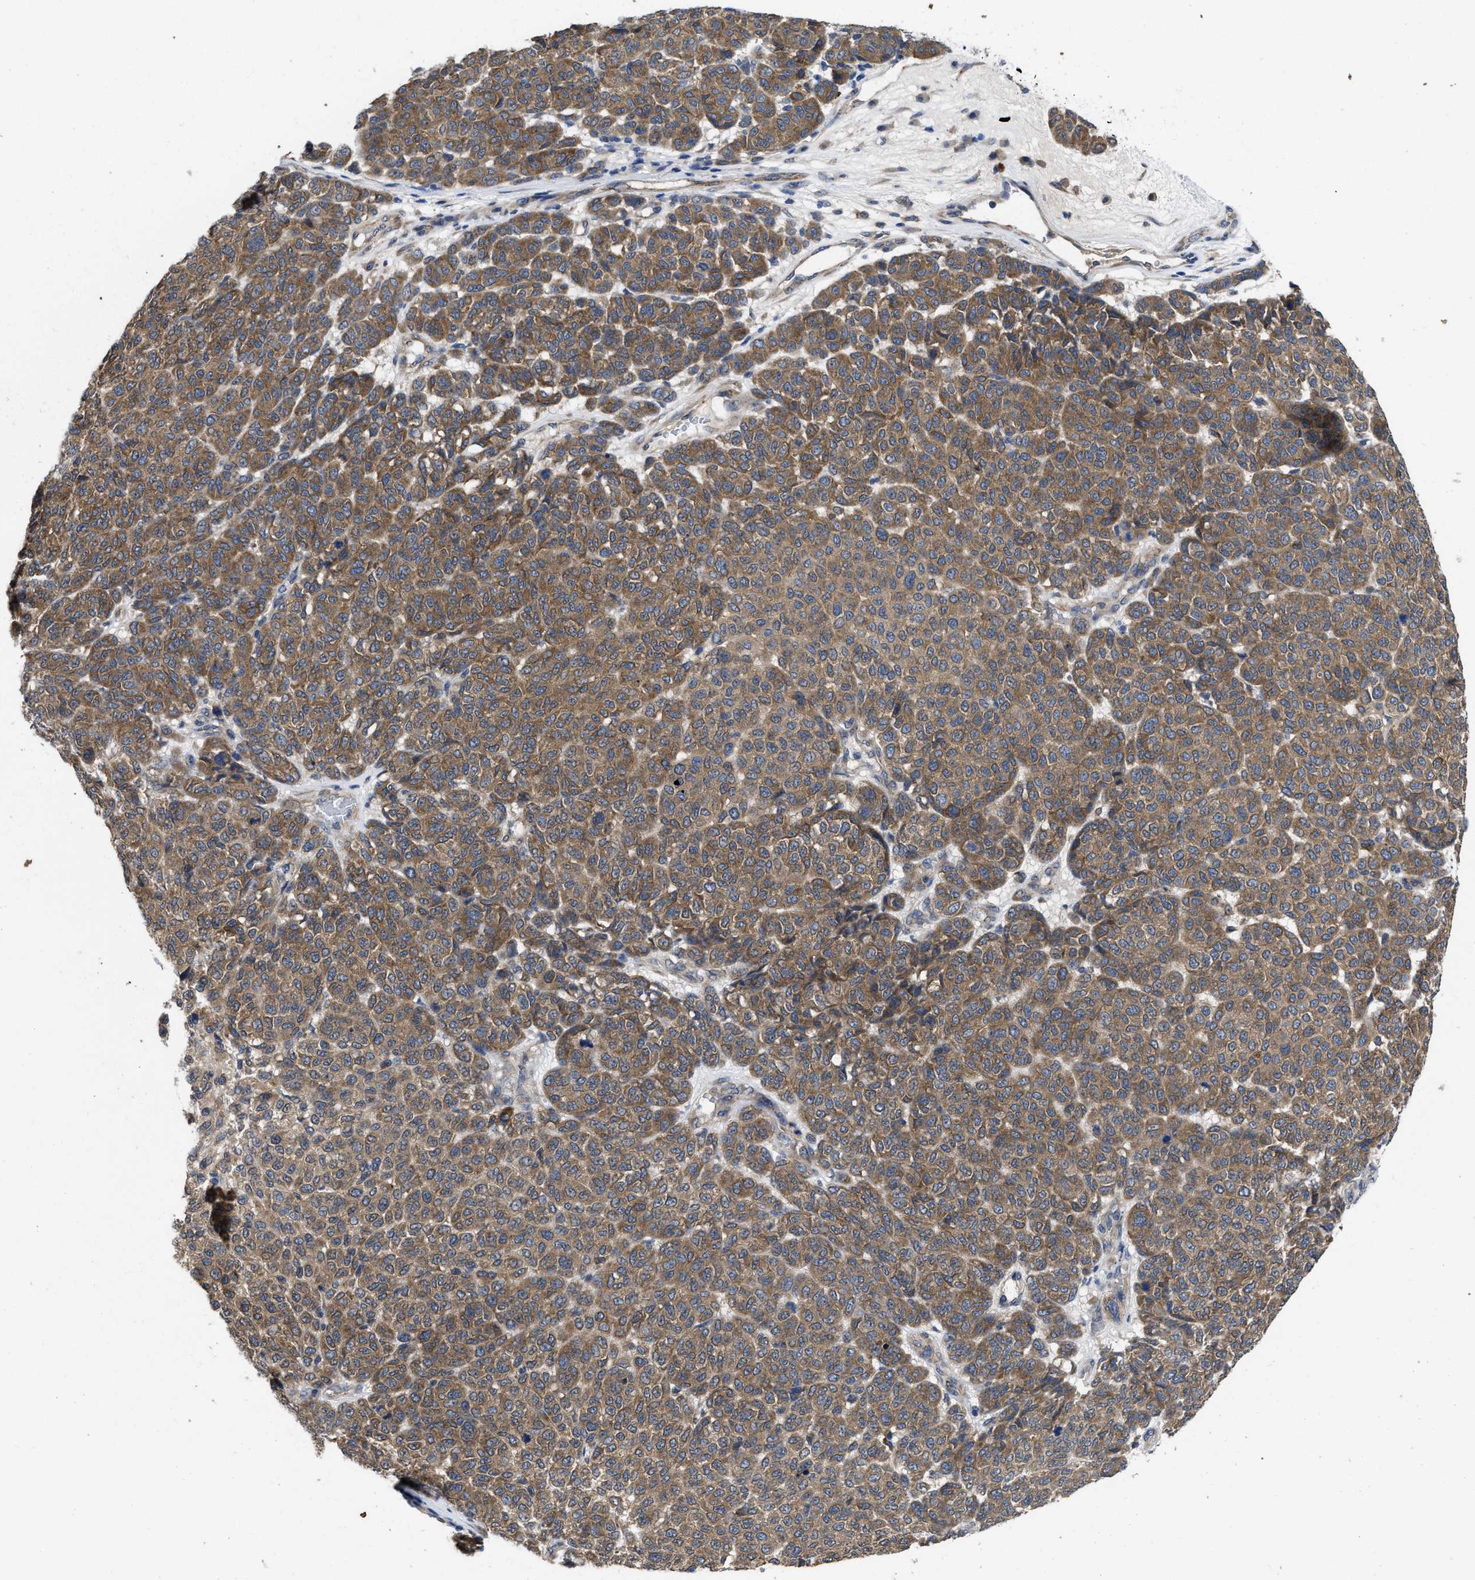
{"staining": {"intensity": "strong", "quantity": ">75%", "location": "cytoplasmic/membranous"}, "tissue": "melanoma", "cell_type": "Tumor cells", "image_type": "cancer", "snomed": [{"axis": "morphology", "description": "Malignant melanoma, NOS"}, {"axis": "topography", "description": "Skin"}], "caption": "This photomicrograph demonstrates immunohistochemistry (IHC) staining of human malignant melanoma, with high strong cytoplasmic/membranous positivity in approximately >75% of tumor cells.", "gene": "PKD2", "patient": {"sex": "male", "age": 59}}